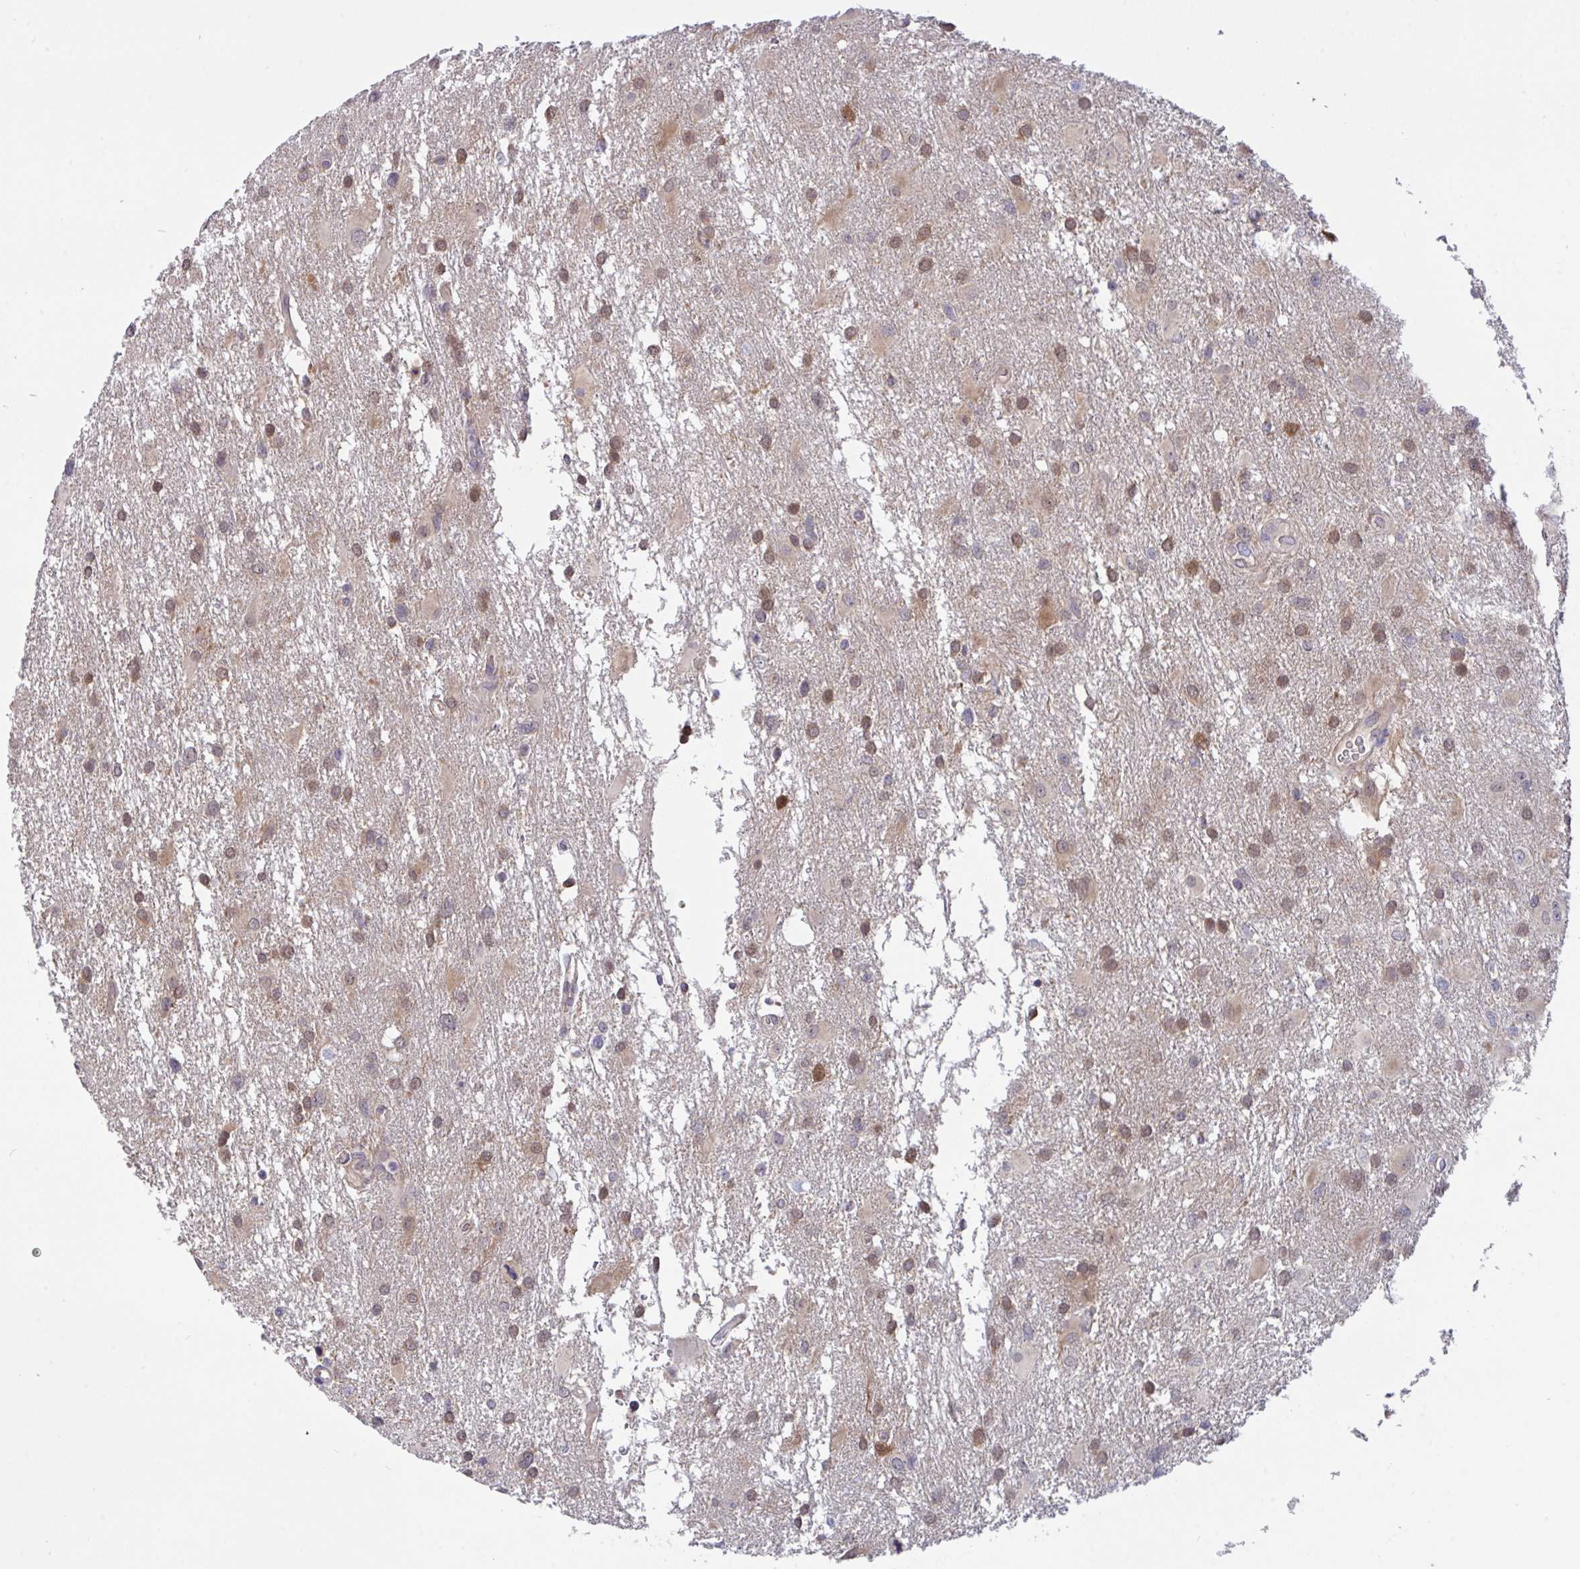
{"staining": {"intensity": "moderate", "quantity": ">75%", "location": "cytoplasmic/membranous,nuclear"}, "tissue": "glioma", "cell_type": "Tumor cells", "image_type": "cancer", "snomed": [{"axis": "morphology", "description": "Glioma, malignant, High grade"}, {"axis": "topography", "description": "Brain"}], "caption": "Protein expression analysis of human malignant glioma (high-grade) reveals moderate cytoplasmic/membranous and nuclear positivity in approximately >75% of tumor cells.", "gene": "L3HYPDH", "patient": {"sex": "male", "age": 53}}